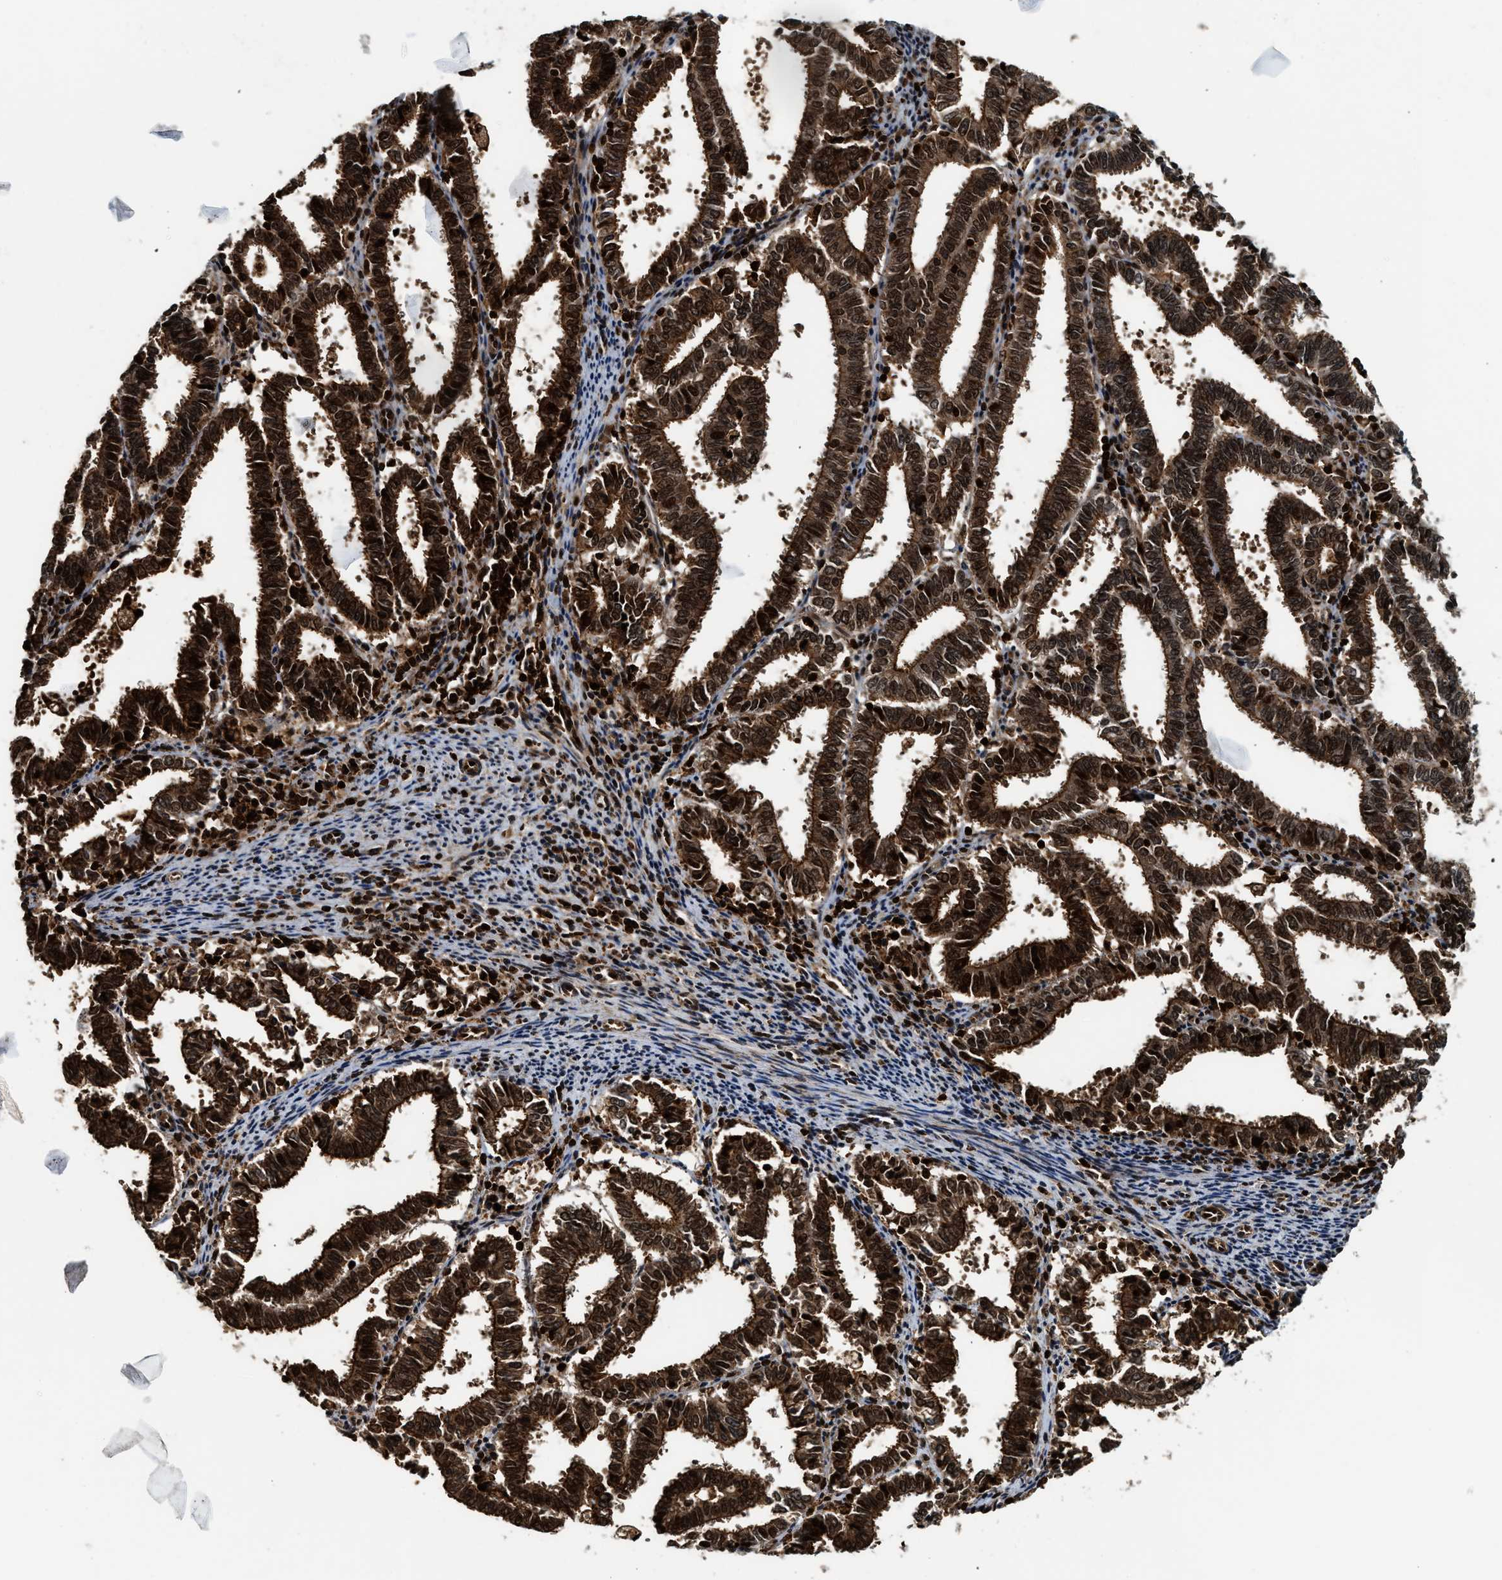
{"staining": {"intensity": "strong", "quantity": ">75%", "location": "cytoplasmic/membranous,nuclear"}, "tissue": "endometrial cancer", "cell_type": "Tumor cells", "image_type": "cancer", "snomed": [{"axis": "morphology", "description": "Adenocarcinoma, NOS"}, {"axis": "topography", "description": "Uterus"}], "caption": "A brown stain highlights strong cytoplasmic/membranous and nuclear expression of a protein in human endometrial cancer (adenocarcinoma) tumor cells.", "gene": "MDM2", "patient": {"sex": "female", "age": 83}}